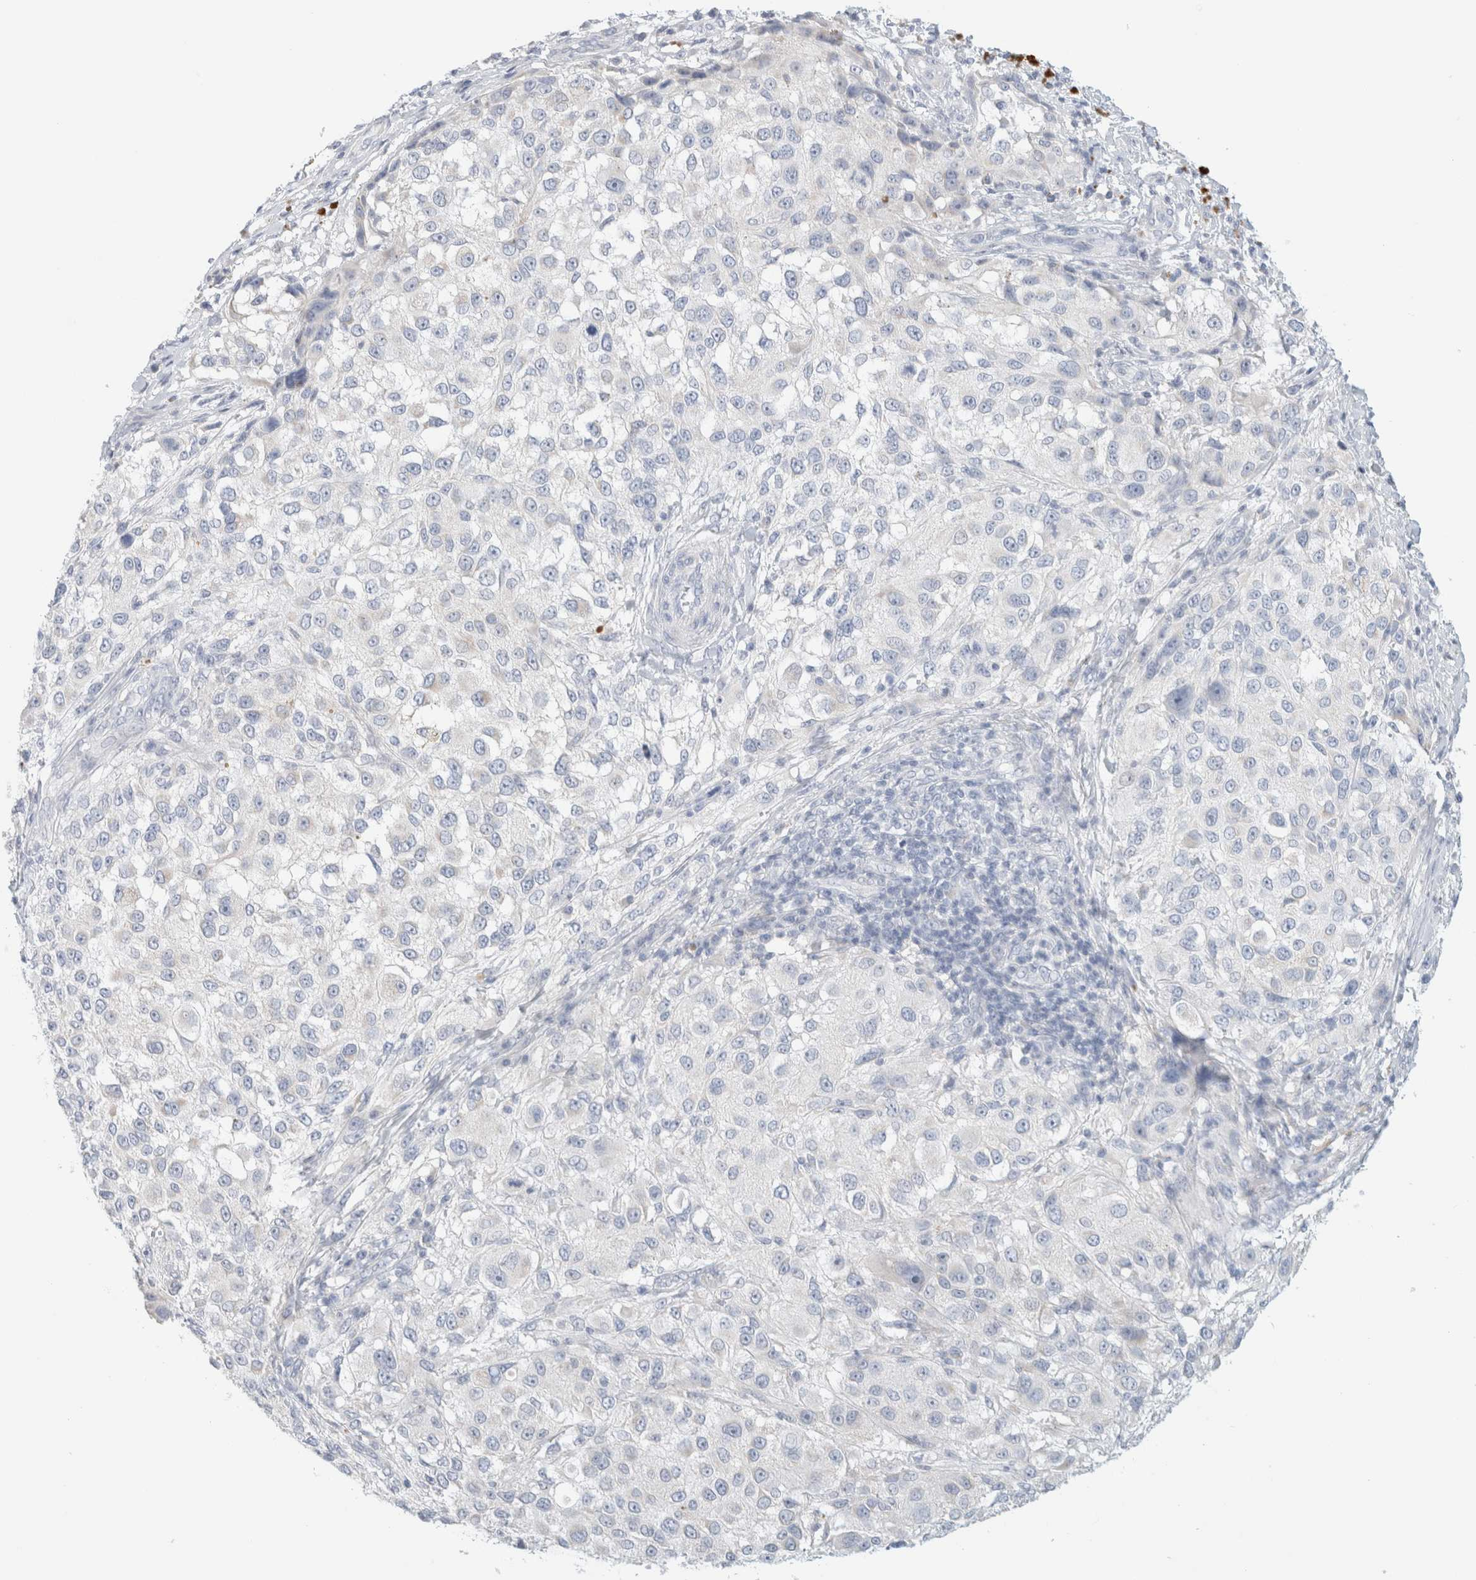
{"staining": {"intensity": "negative", "quantity": "none", "location": "none"}, "tissue": "melanoma", "cell_type": "Tumor cells", "image_type": "cancer", "snomed": [{"axis": "morphology", "description": "Necrosis, NOS"}, {"axis": "morphology", "description": "Malignant melanoma, NOS"}, {"axis": "topography", "description": "Skin"}], "caption": "Protein analysis of malignant melanoma exhibits no significant expression in tumor cells.", "gene": "HEXD", "patient": {"sex": "female", "age": 87}}